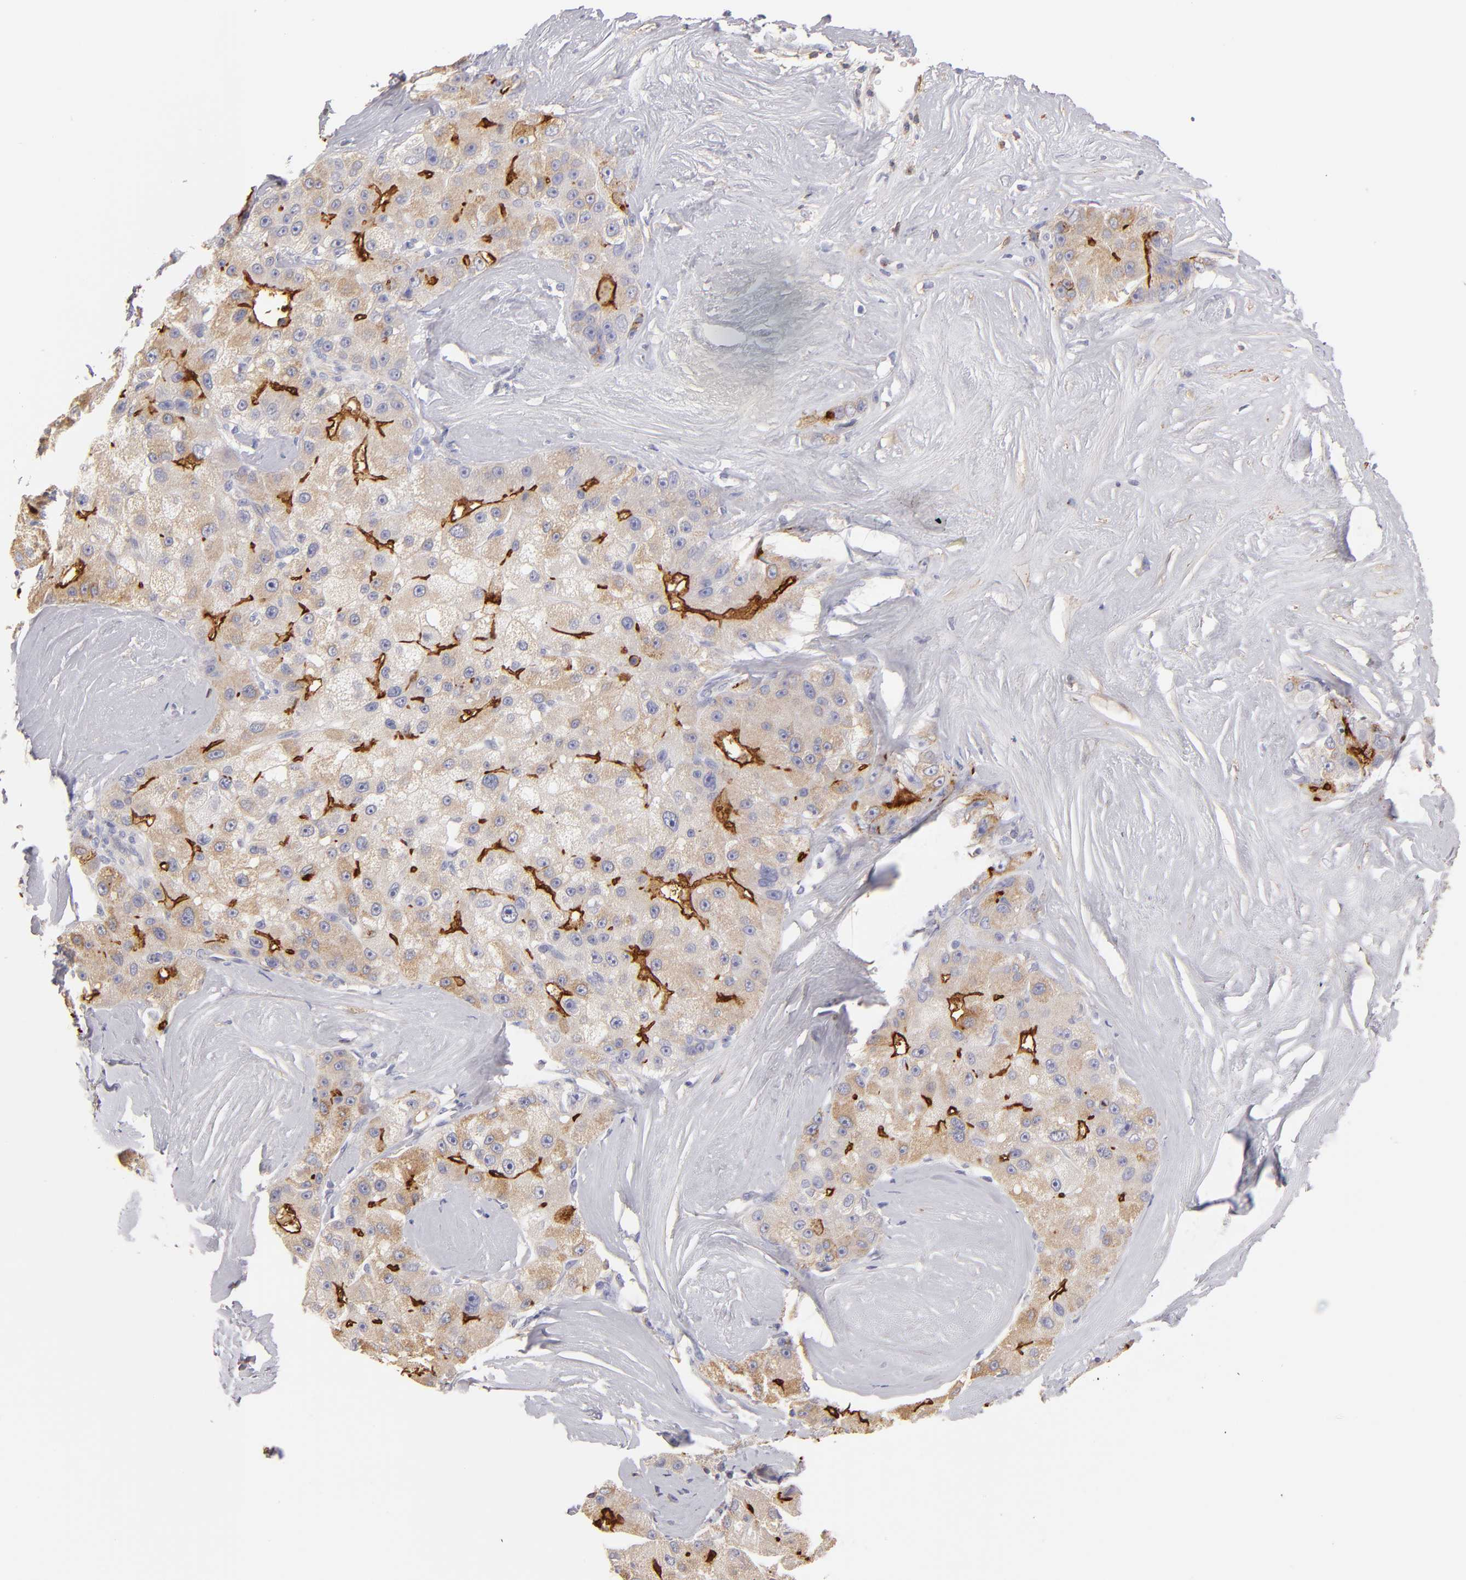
{"staining": {"intensity": "strong", "quantity": ">75%", "location": "cytoplasmic/membranous"}, "tissue": "liver cancer", "cell_type": "Tumor cells", "image_type": "cancer", "snomed": [{"axis": "morphology", "description": "Carcinoma, Hepatocellular, NOS"}, {"axis": "topography", "description": "Liver"}], "caption": "An immunohistochemistry micrograph of tumor tissue is shown. Protein staining in brown highlights strong cytoplasmic/membranous positivity in liver cancer within tumor cells.", "gene": "ABCB1", "patient": {"sex": "male", "age": 80}}